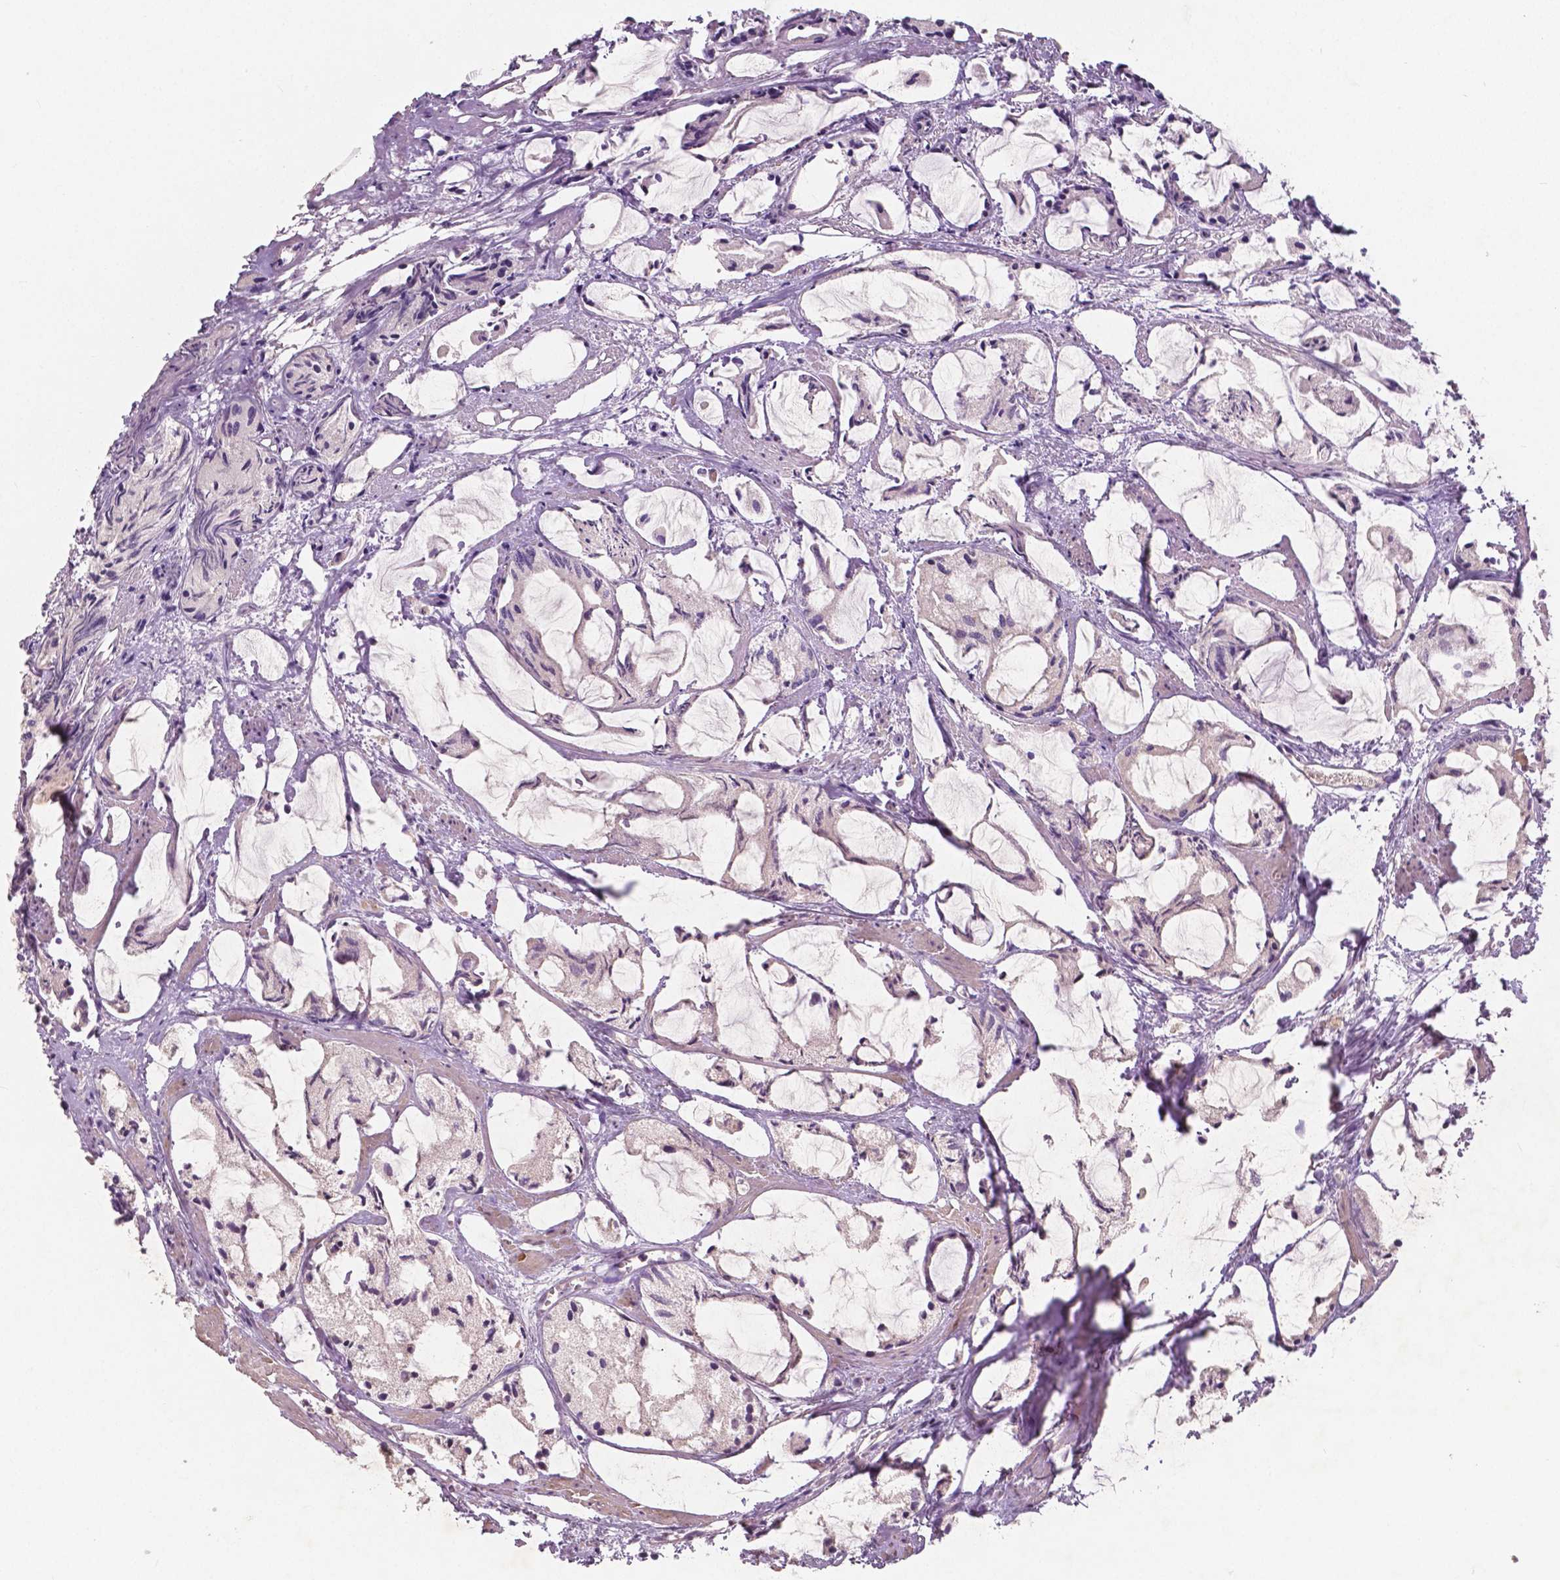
{"staining": {"intensity": "negative", "quantity": "none", "location": "none"}, "tissue": "prostate cancer", "cell_type": "Tumor cells", "image_type": "cancer", "snomed": [{"axis": "morphology", "description": "Adenocarcinoma, High grade"}, {"axis": "topography", "description": "Prostate"}], "caption": "Tumor cells show no significant protein positivity in prostate cancer.", "gene": "LSM14B", "patient": {"sex": "male", "age": 85}}